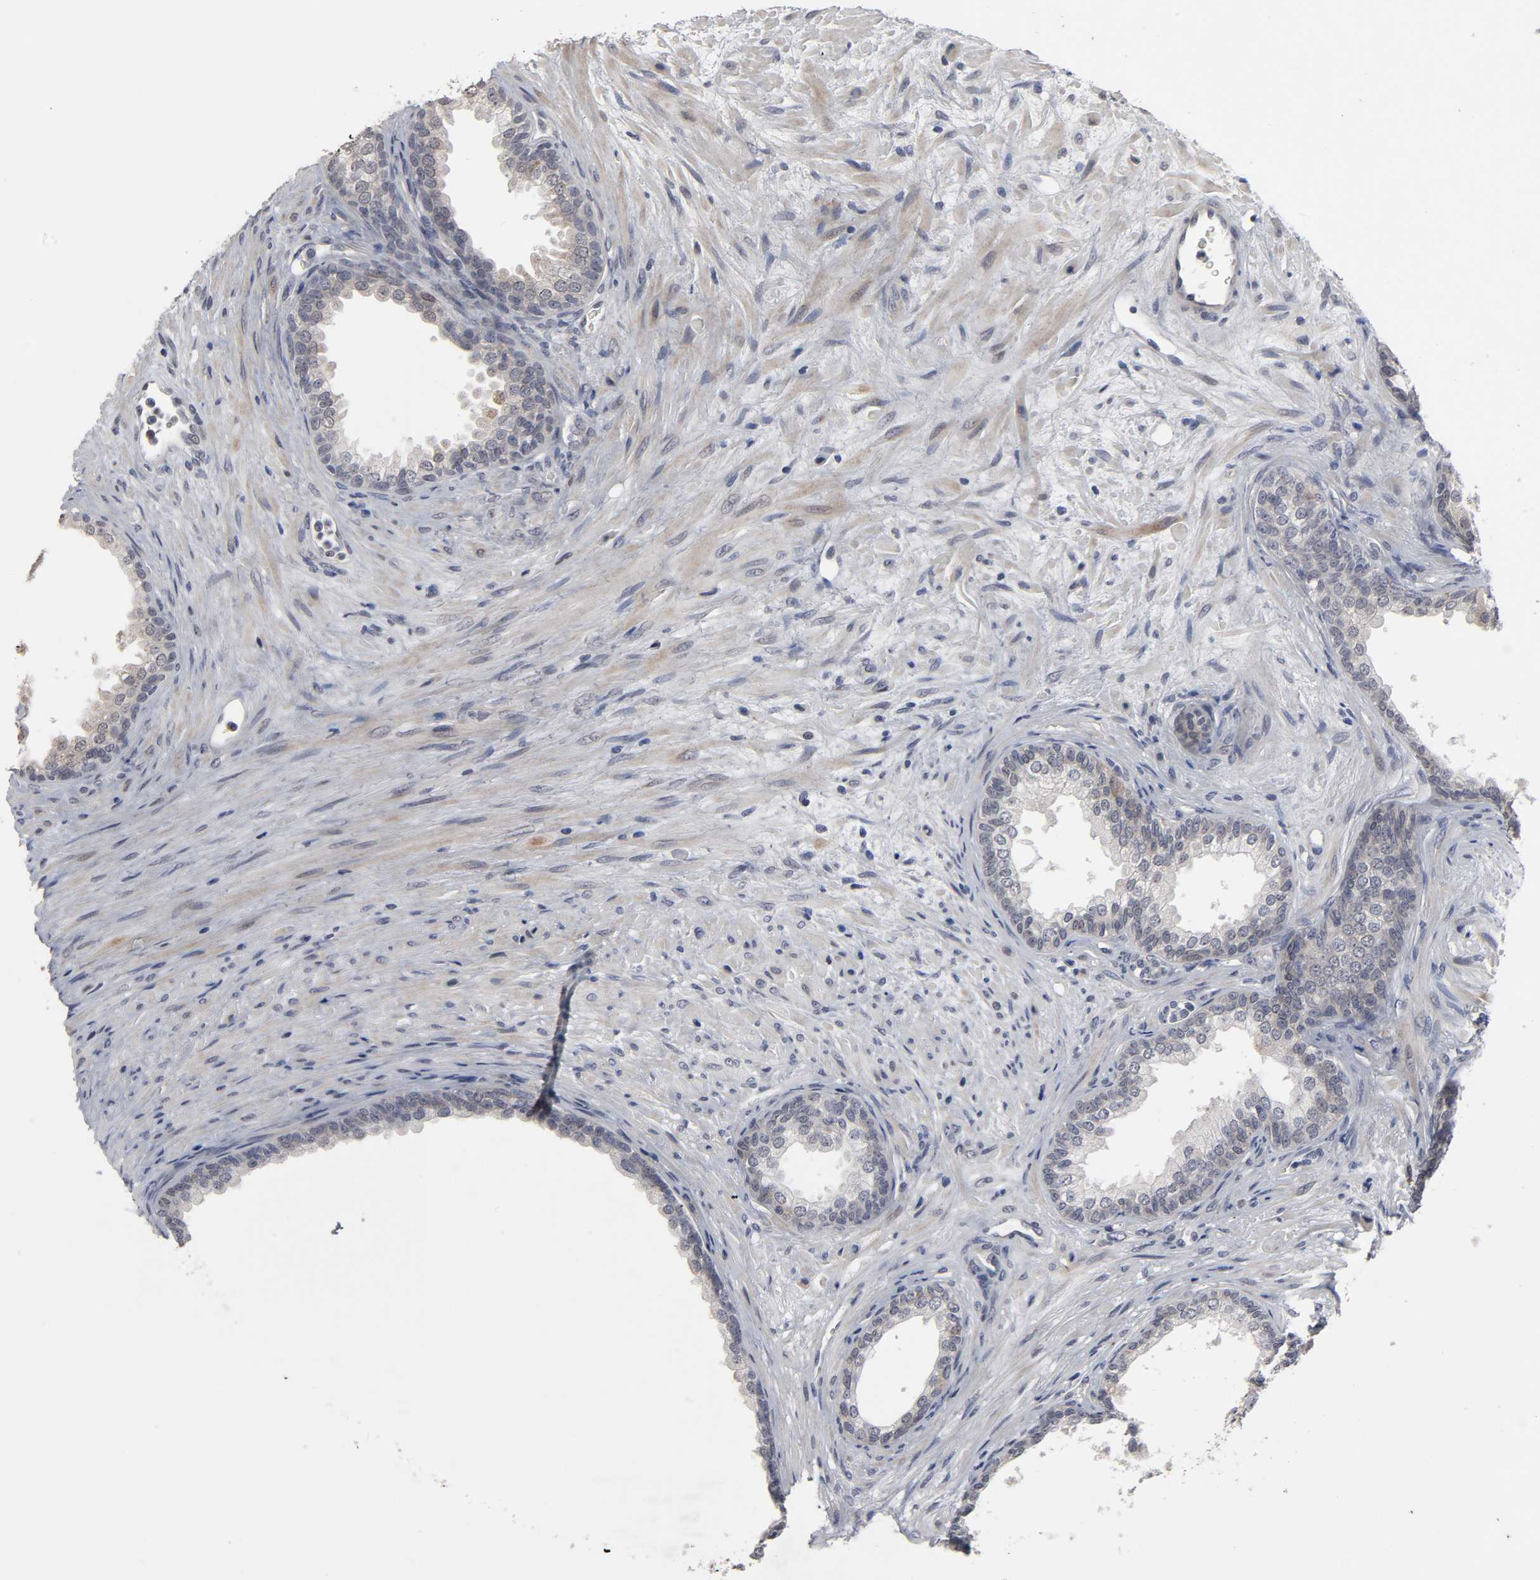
{"staining": {"intensity": "weak", "quantity": "<25%", "location": "cytoplasmic/membranous"}, "tissue": "prostate", "cell_type": "Glandular cells", "image_type": "normal", "snomed": [{"axis": "morphology", "description": "Normal tissue, NOS"}, {"axis": "topography", "description": "Prostate"}], "caption": "IHC of normal prostate shows no positivity in glandular cells.", "gene": "HNF4A", "patient": {"sex": "male", "age": 76}}